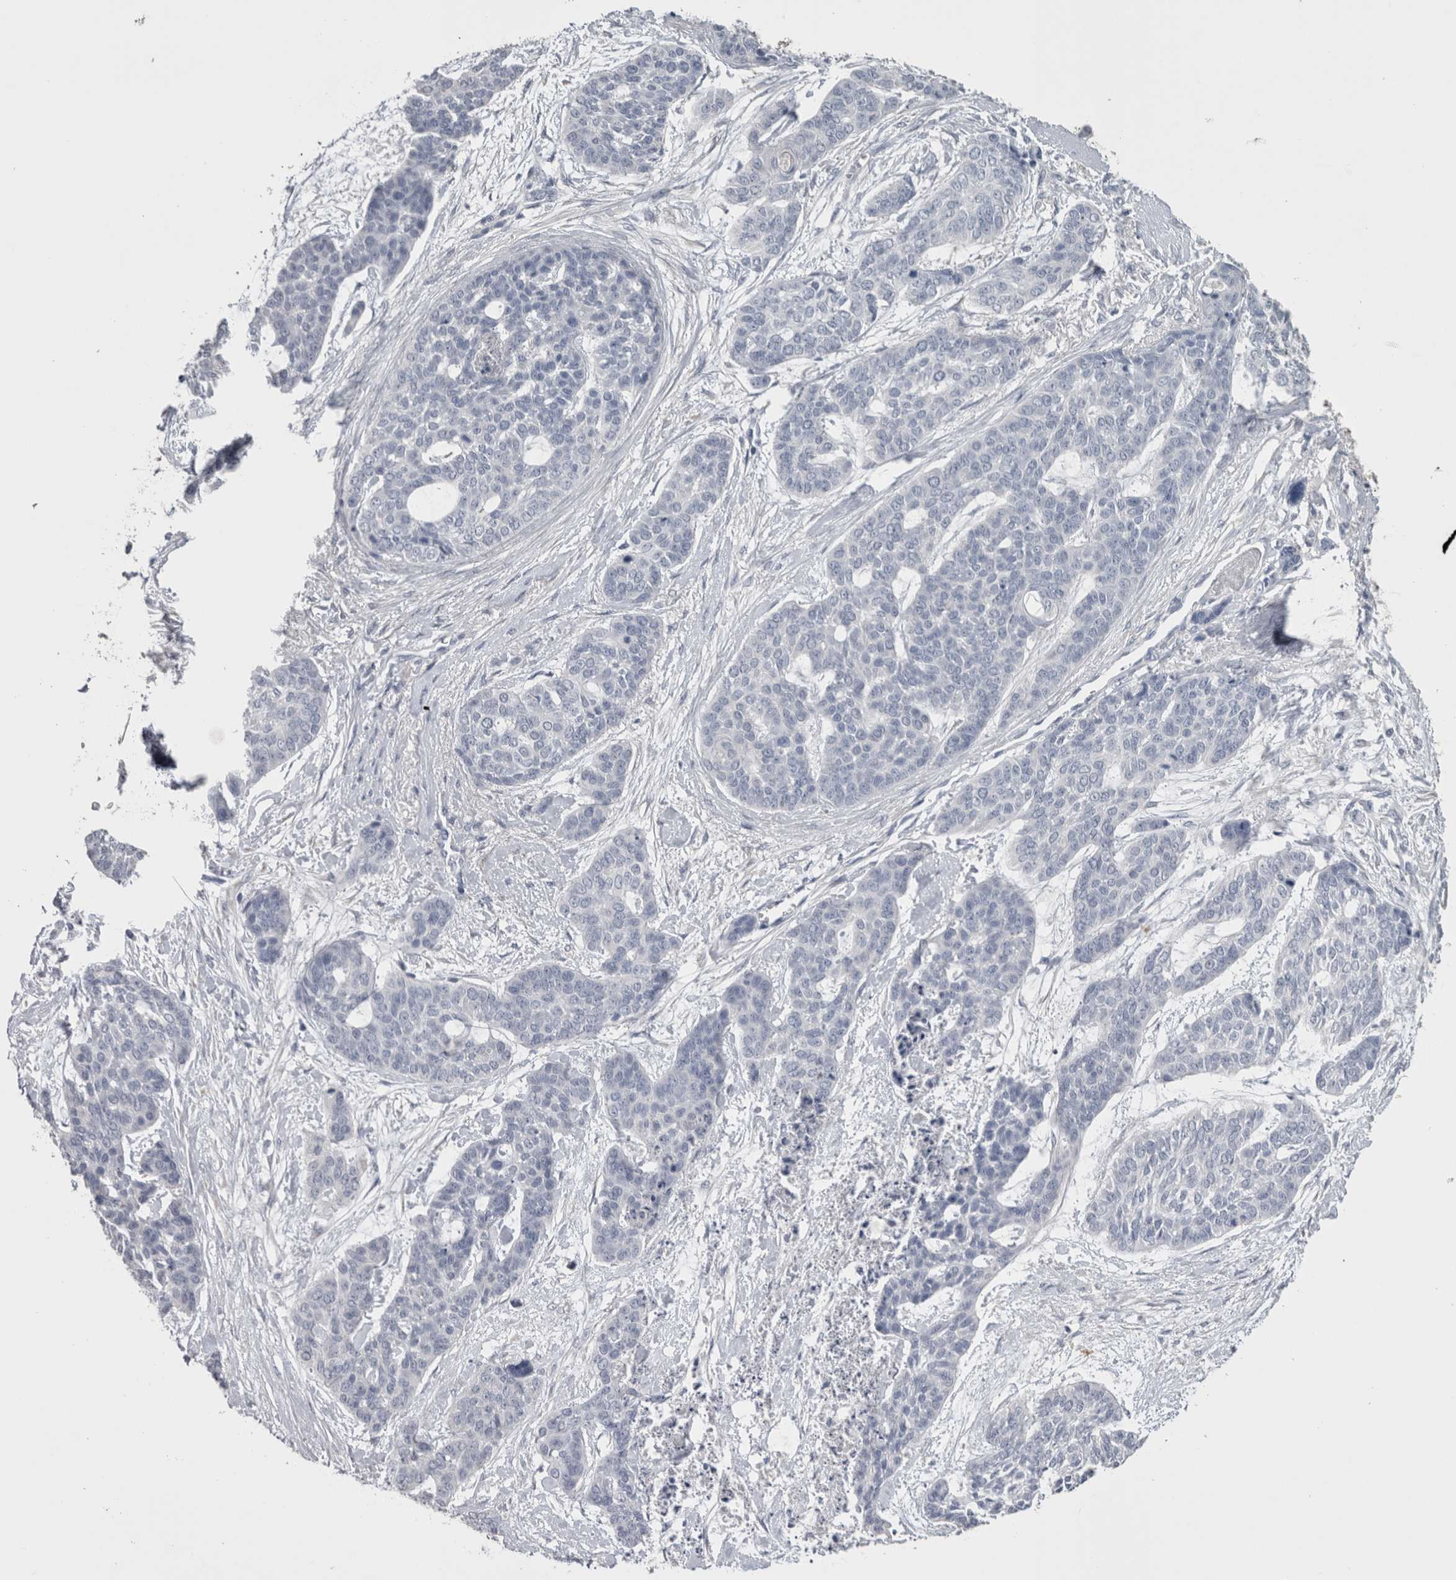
{"staining": {"intensity": "negative", "quantity": "none", "location": "none"}, "tissue": "skin cancer", "cell_type": "Tumor cells", "image_type": "cancer", "snomed": [{"axis": "morphology", "description": "Basal cell carcinoma"}, {"axis": "topography", "description": "Skin"}], "caption": "DAB (3,3'-diaminobenzidine) immunohistochemical staining of skin cancer reveals no significant positivity in tumor cells. (Stains: DAB (3,3'-diaminobenzidine) immunohistochemistry (IHC) with hematoxylin counter stain, Microscopy: brightfield microscopy at high magnification).", "gene": "MSMB", "patient": {"sex": "female", "age": 64}}